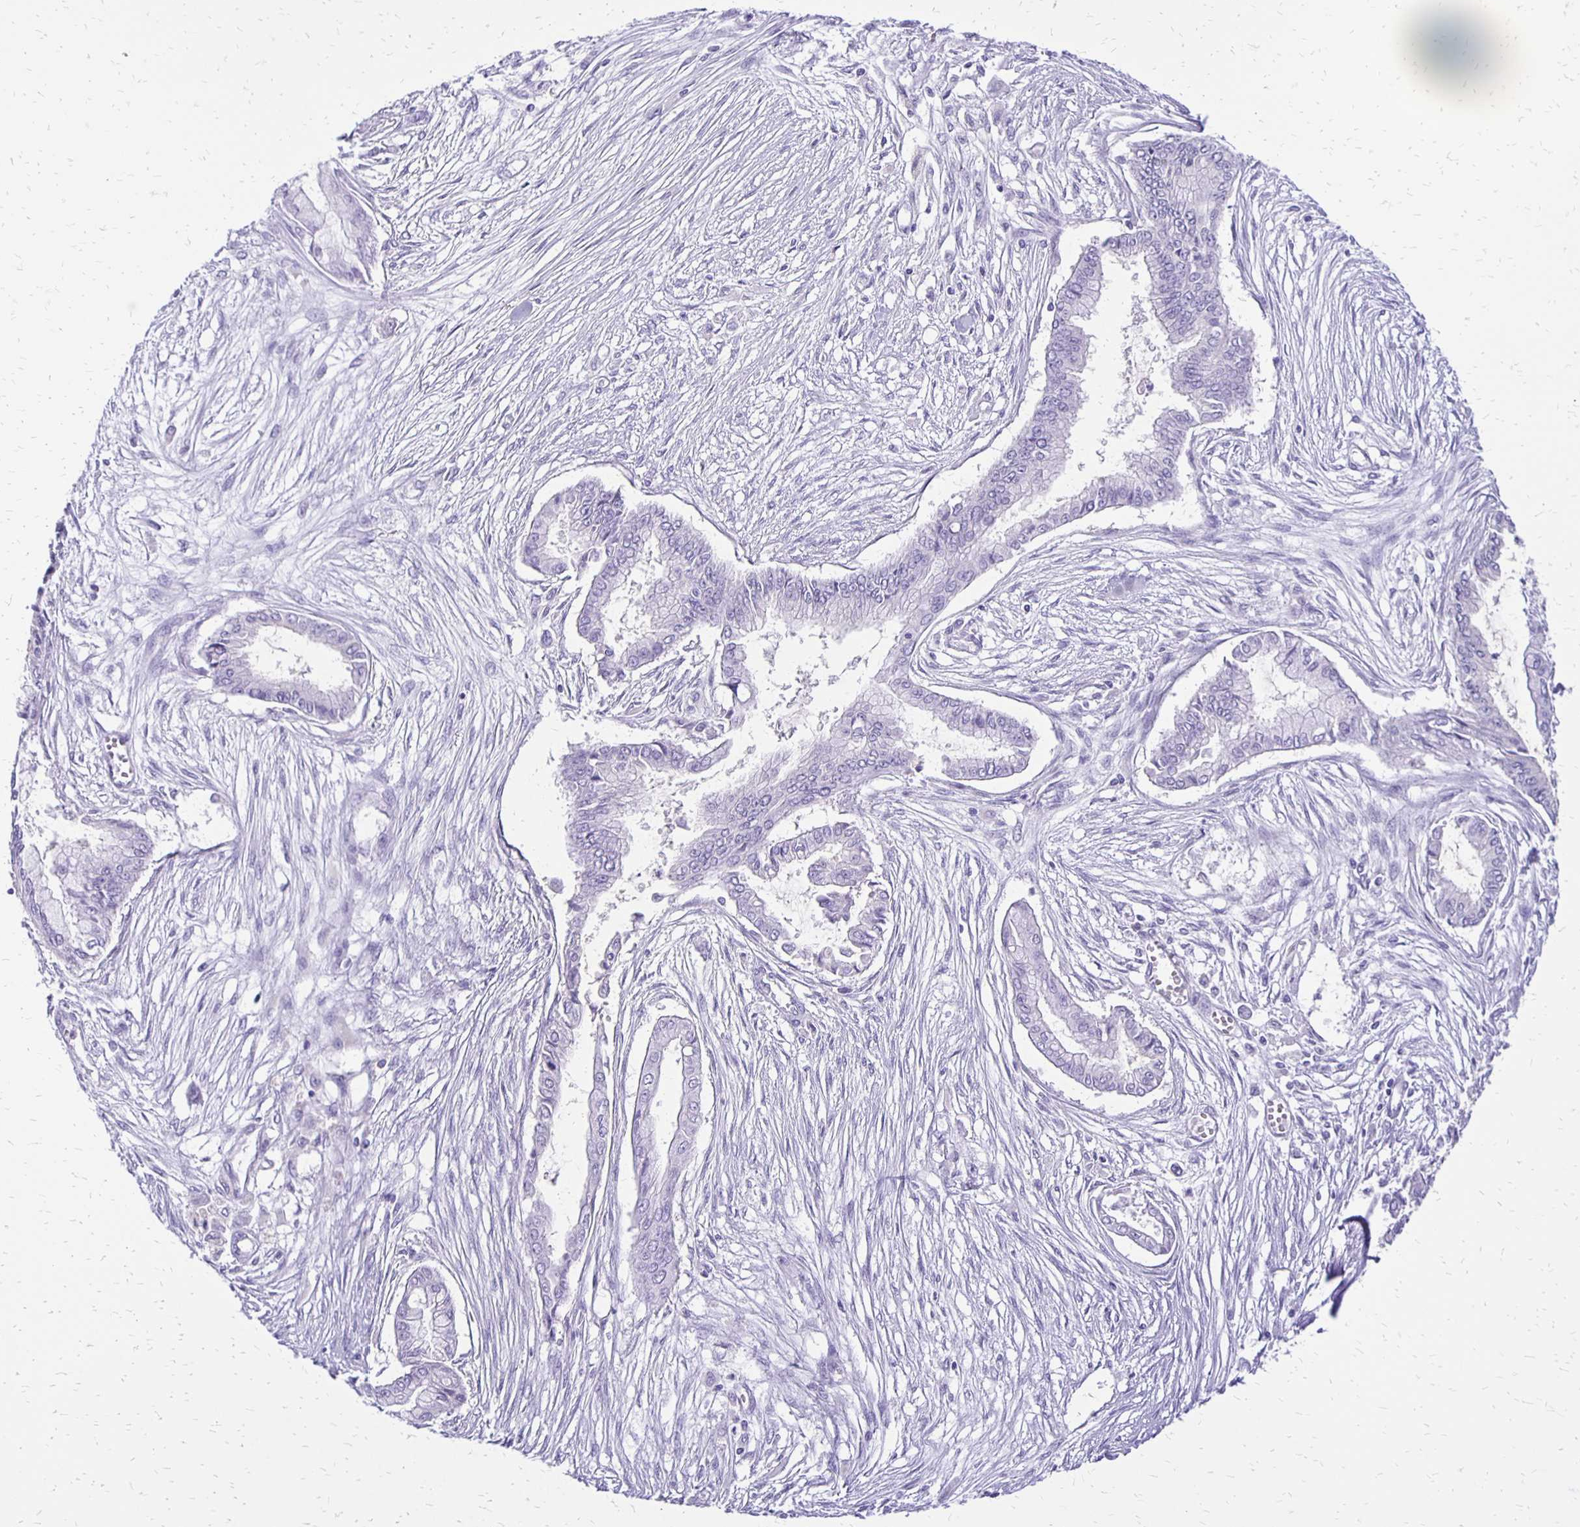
{"staining": {"intensity": "negative", "quantity": "none", "location": "none"}, "tissue": "pancreatic cancer", "cell_type": "Tumor cells", "image_type": "cancer", "snomed": [{"axis": "morphology", "description": "Adenocarcinoma, NOS"}, {"axis": "topography", "description": "Pancreas"}], "caption": "High magnification brightfield microscopy of pancreatic cancer stained with DAB (brown) and counterstained with hematoxylin (blue): tumor cells show no significant positivity.", "gene": "ANKRD45", "patient": {"sex": "female", "age": 68}}